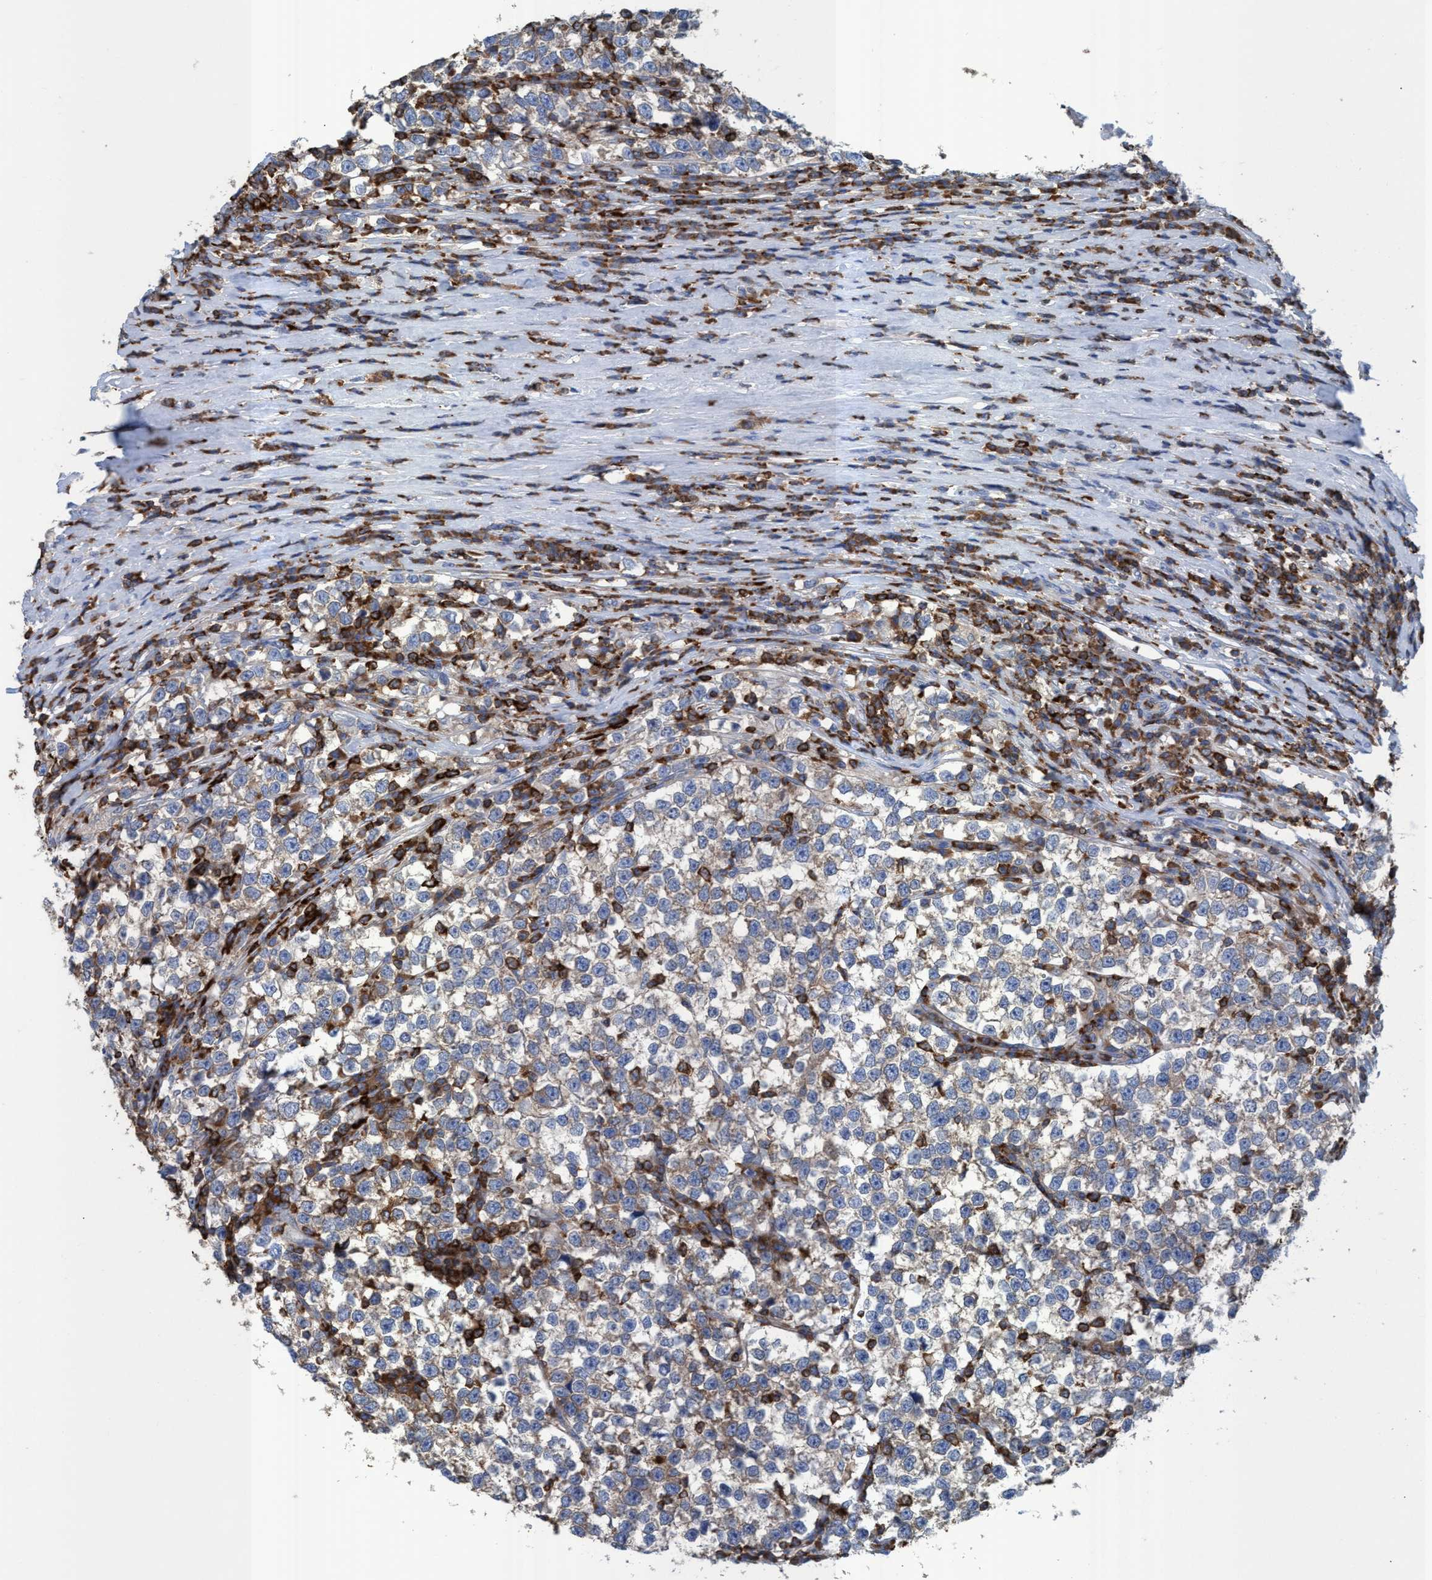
{"staining": {"intensity": "weak", "quantity": "25%-75%", "location": "cytoplasmic/membranous"}, "tissue": "testis cancer", "cell_type": "Tumor cells", "image_type": "cancer", "snomed": [{"axis": "morphology", "description": "Normal tissue, NOS"}, {"axis": "morphology", "description": "Seminoma, NOS"}, {"axis": "topography", "description": "Testis"}], "caption": "A brown stain shows weak cytoplasmic/membranous staining of a protein in human seminoma (testis) tumor cells.", "gene": "EZR", "patient": {"sex": "male", "age": 43}}